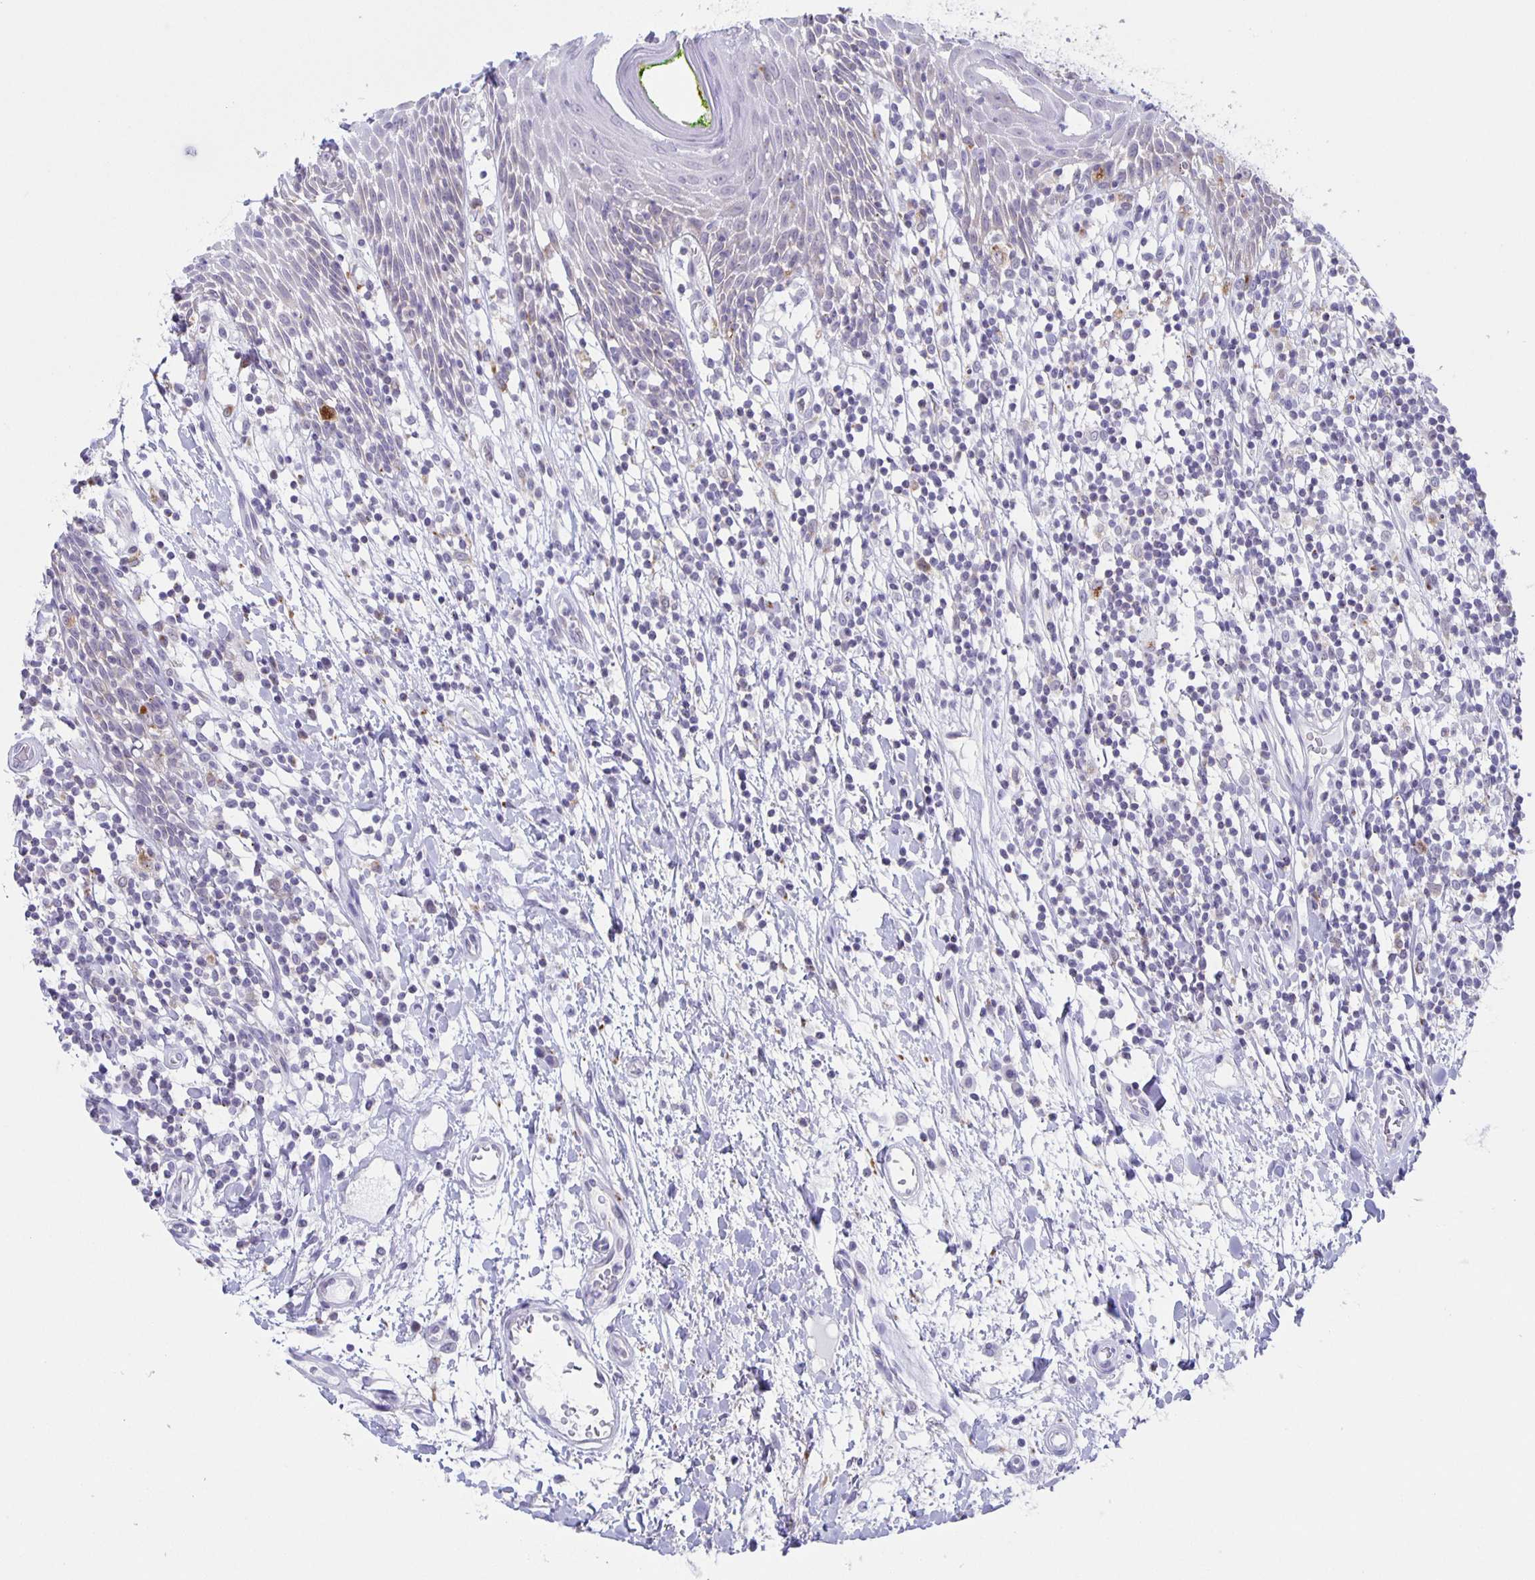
{"staining": {"intensity": "negative", "quantity": "none", "location": "none"}, "tissue": "head and neck cancer", "cell_type": "Tumor cells", "image_type": "cancer", "snomed": [{"axis": "morphology", "description": "Squamous cell carcinoma, NOS"}, {"axis": "topography", "description": "Oral tissue"}, {"axis": "topography", "description": "Head-Neck"}], "caption": "DAB (3,3'-diaminobenzidine) immunohistochemical staining of human squamous cell carcinoma (head and neck) shows no significant expression in tumor cells.", "gene": "LIPA", "patient": {"sex": "male", "age": 49}}